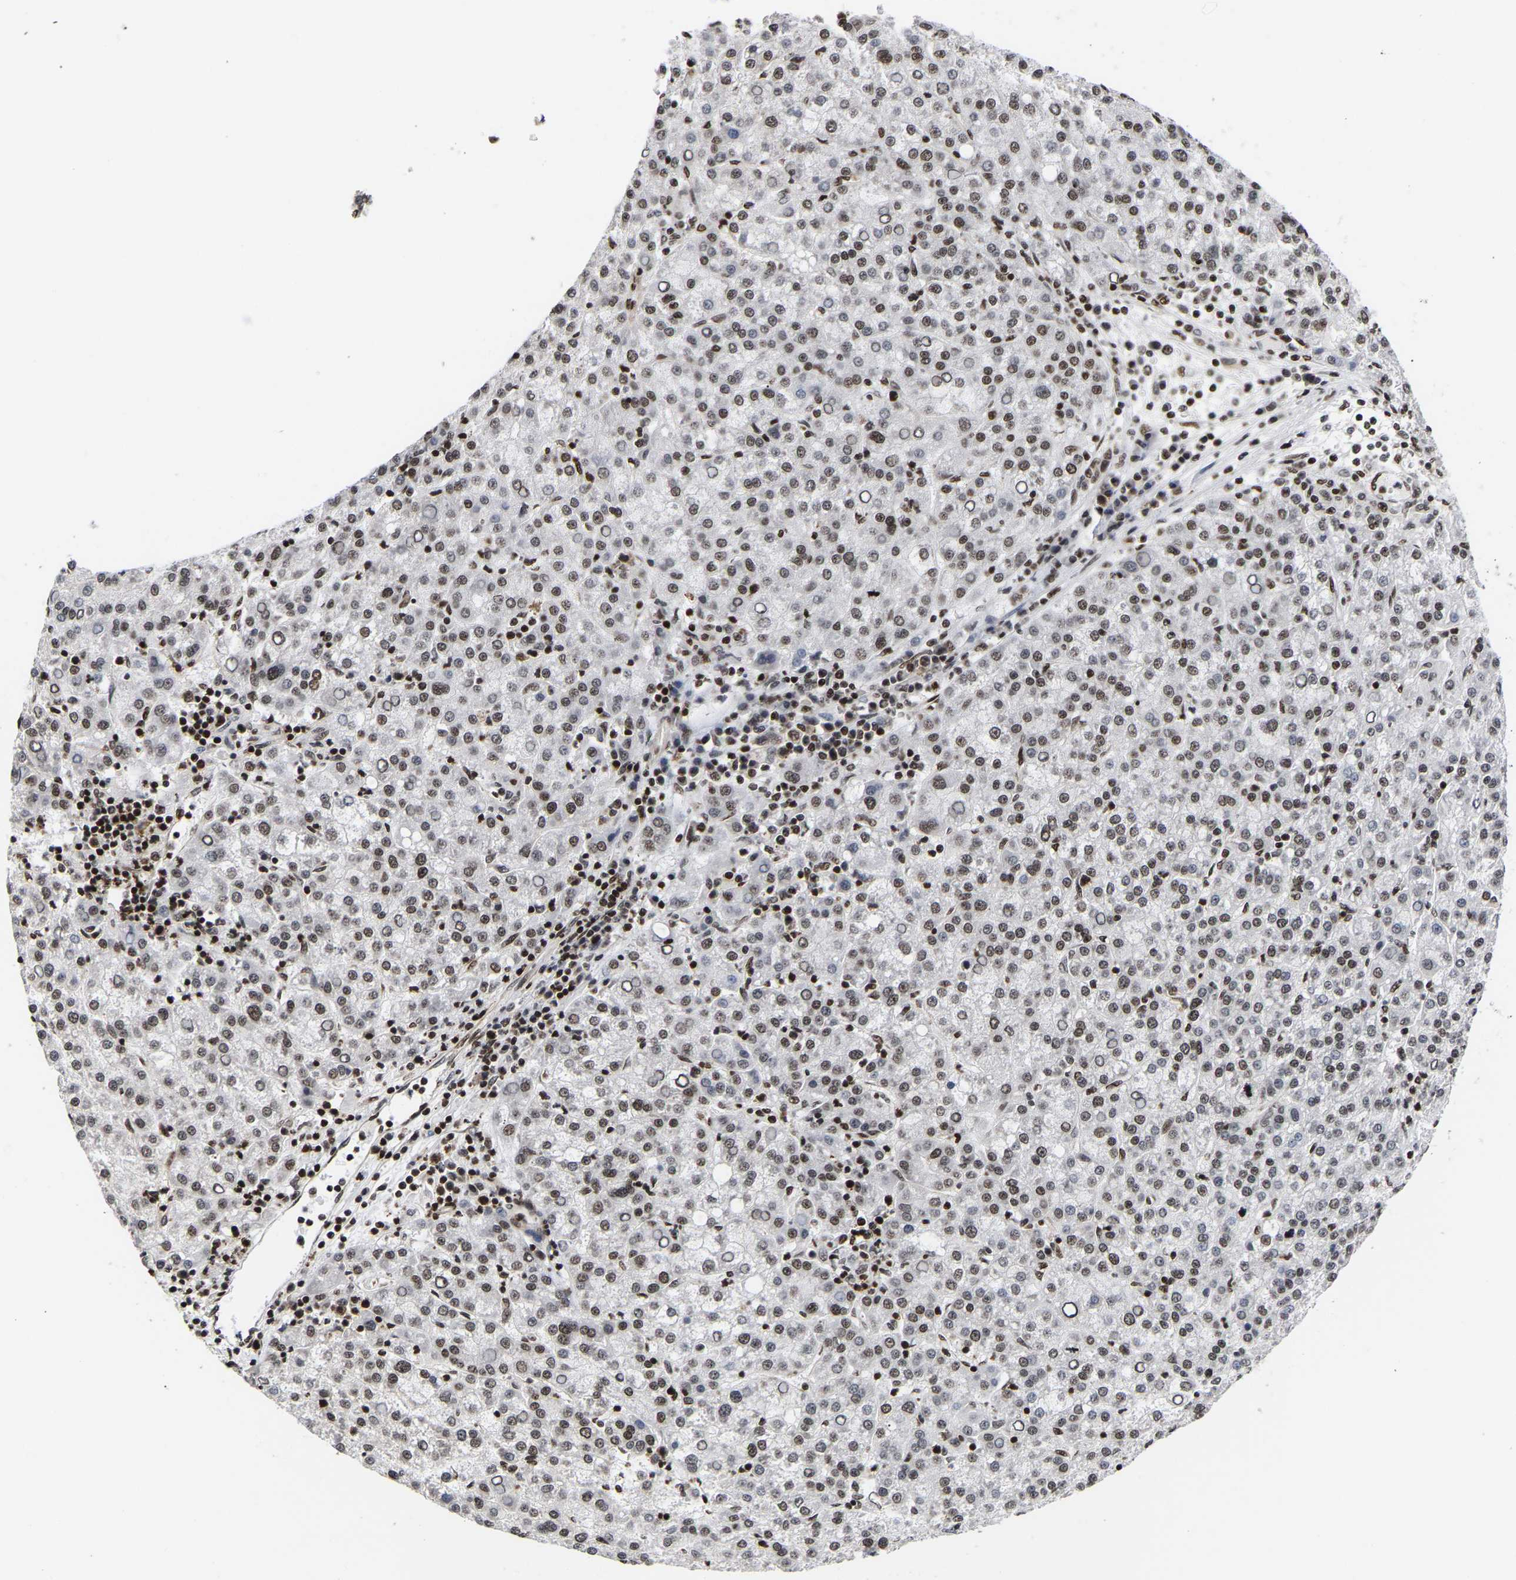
{"staining": {"intensity": "moderate", "quantity": "25%-75%", "location": "nuclear"}, "tissue": "liver cancer", "cell_type": "Tumor cells", "image_type": "cancer", "snomed": [{"axis": "morphology", "description": "Carcinoma, Hepatocellular, NOS"}, {"axis": "topography", "description": "Liver"}], "caption": "Immunohistochemical staining of hepatocellular carcinoma (liver) exhibits moderate nuclear protein expression in about 25%-75% of tumor cells.", "gene": "PSIP1", "patient": {"sex": "female", "age": 58}}